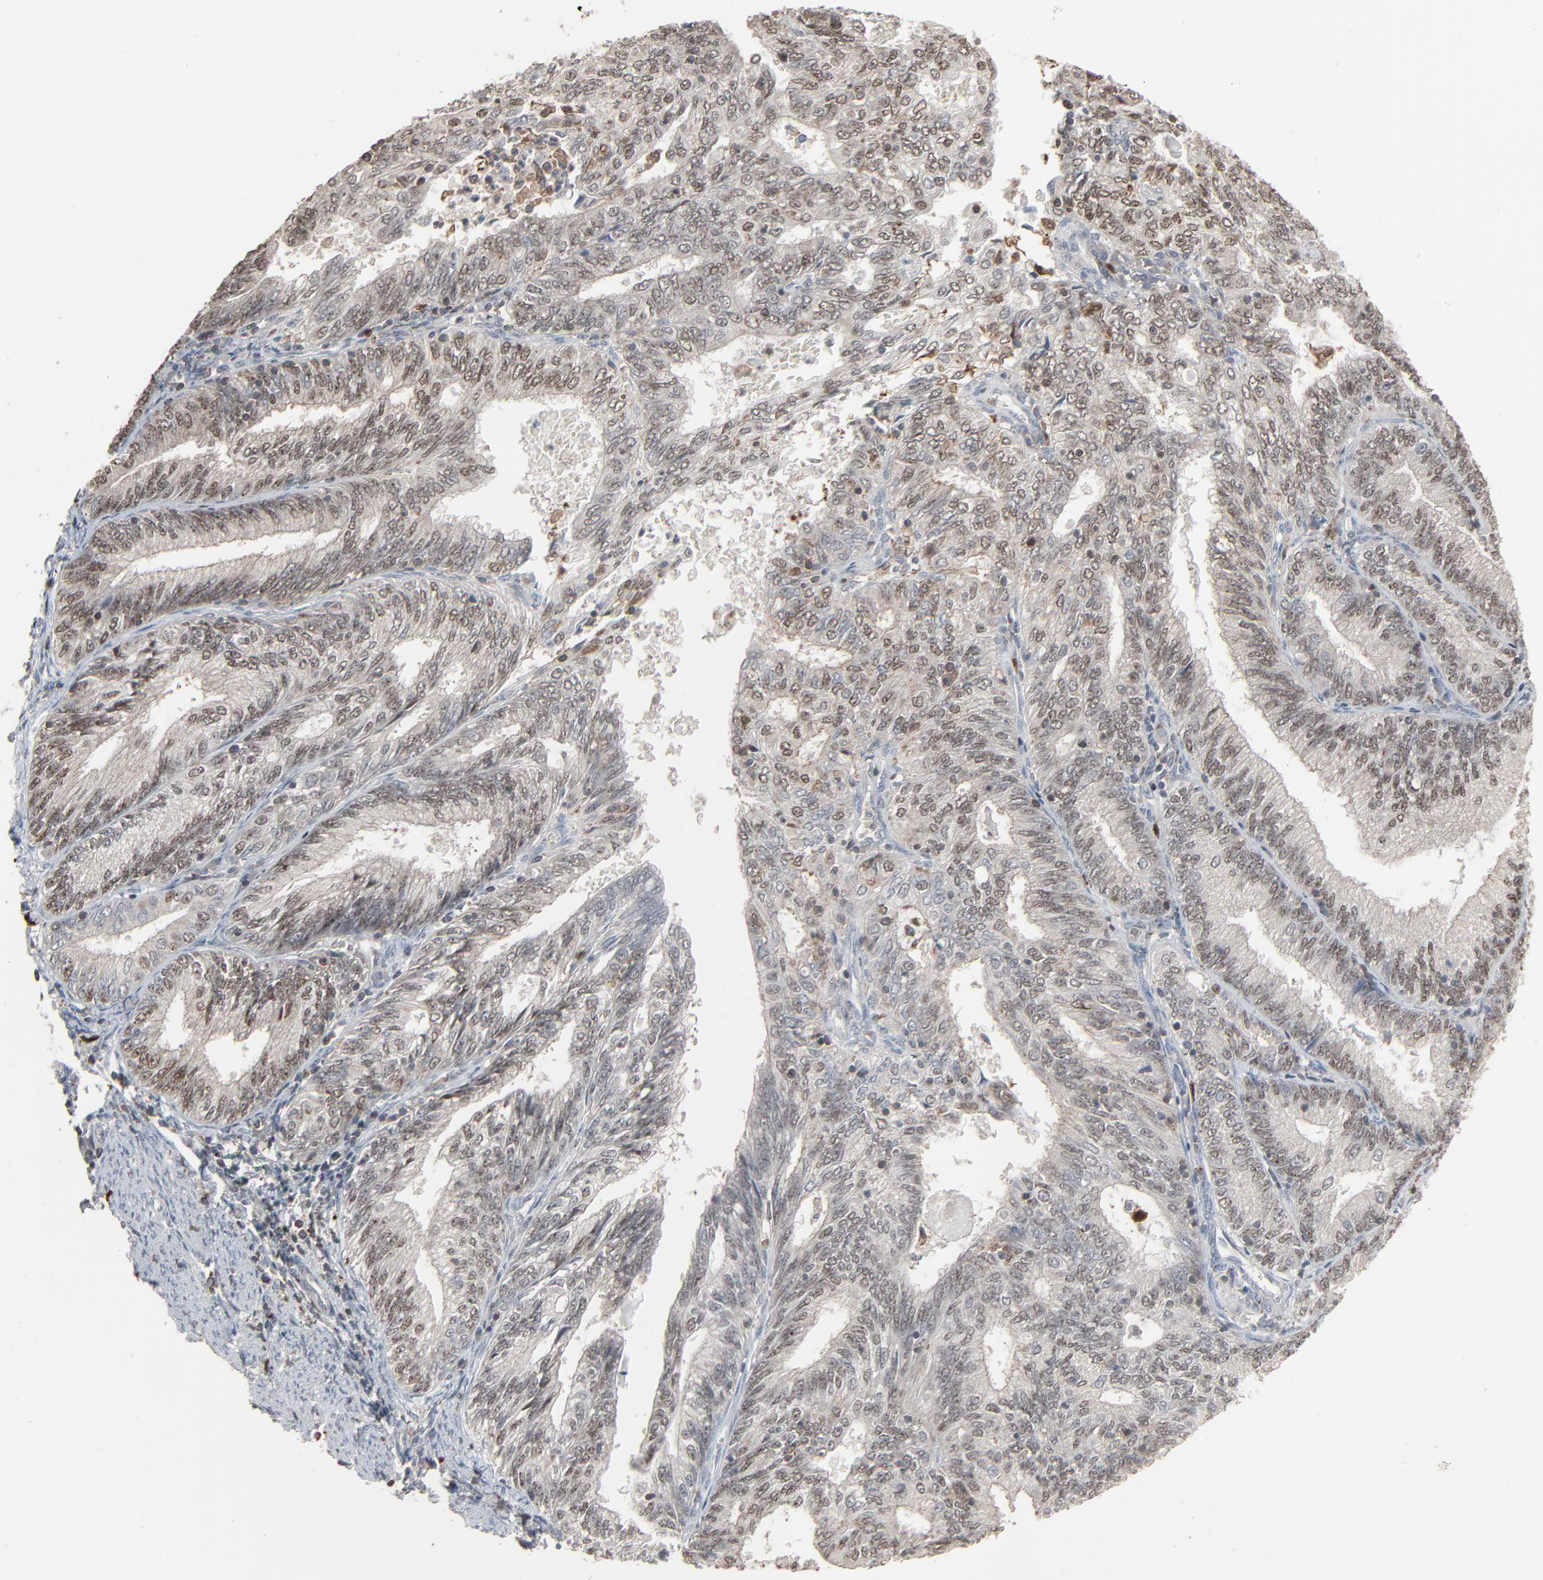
{"staining": {"intensity": "moderate", "quantity": ">75%", "location": "nuclear"}, "tissue": "endometrial cancer", "cell_type": "Tumor cells", "image_type": "cancer", "snomed": [{"axis": "morphology", "description": "Adenocarcinoma, NOS"}, {"axis": "topography", "description": "Endometrium"}], "caption": "Endometrial cancer (adenocarcinoma) was stained to show a protein in brown. There is medium levels of moderate nuclear positivity in approximately >75% of tumor cells.", "gene": "DOCK8", "patient": {"sex": "female", "age": 69}}